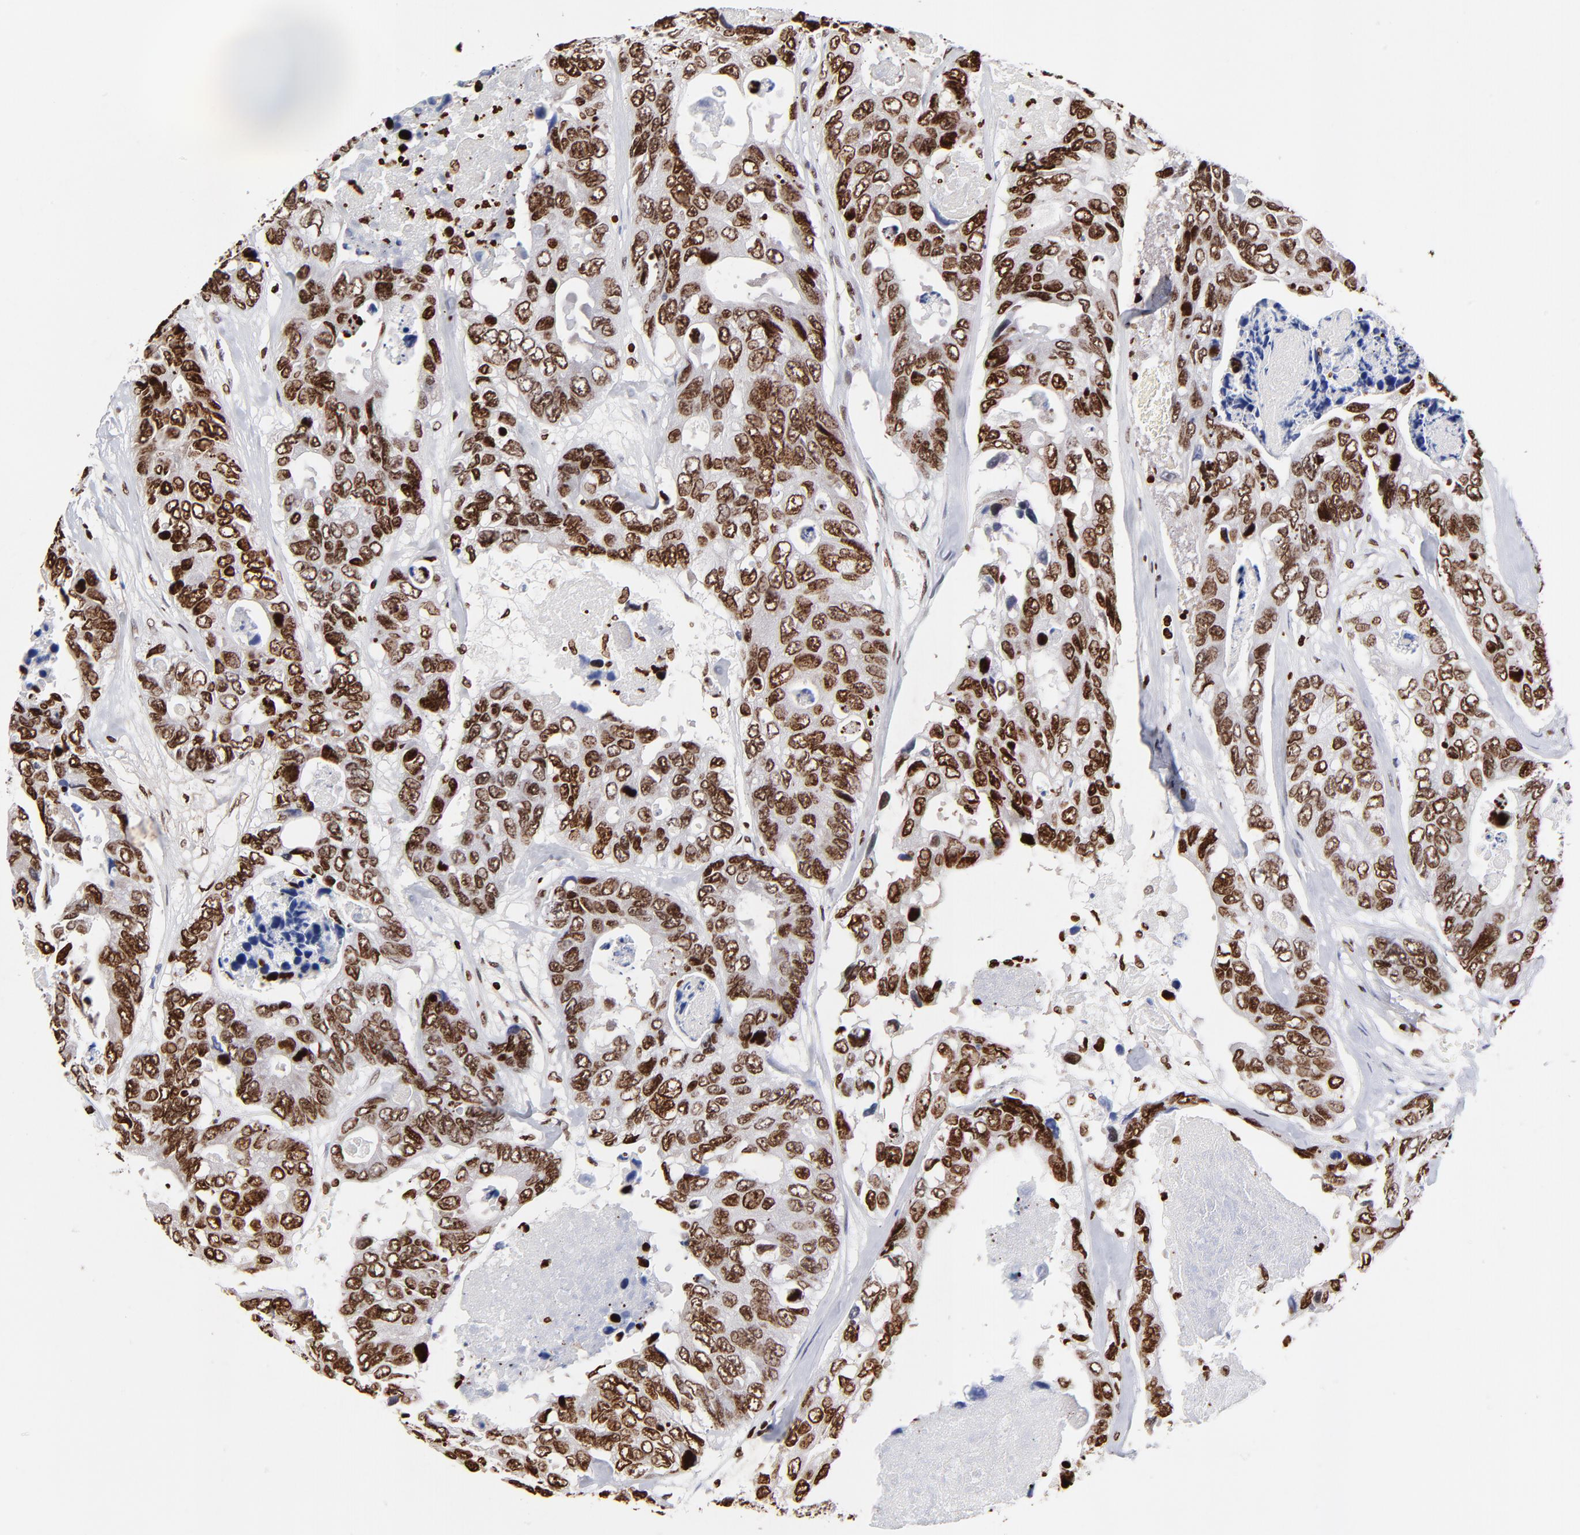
{"staining": {"intensity": "strong", "quantity": ">75%", "location": "nuclear"}, "tissue": "colorectal cancer", "cell_type": "Tumor cells", "image_type": "cancer", "snomed": [{"axis": "morphology", "description": "Adenocarcinoma, NOS"}, {"axis": "topography", "description": "Colon"}], "caption": "IHC (DAB (3,3'-diaminobenzidine)) staining of adenocarcinoma (colorectal) reveals strong nuclear protein expression in approximately >75% of tumor cells.", "gene": "FBH1", "patient": {"sex": "female", "age": 86}}